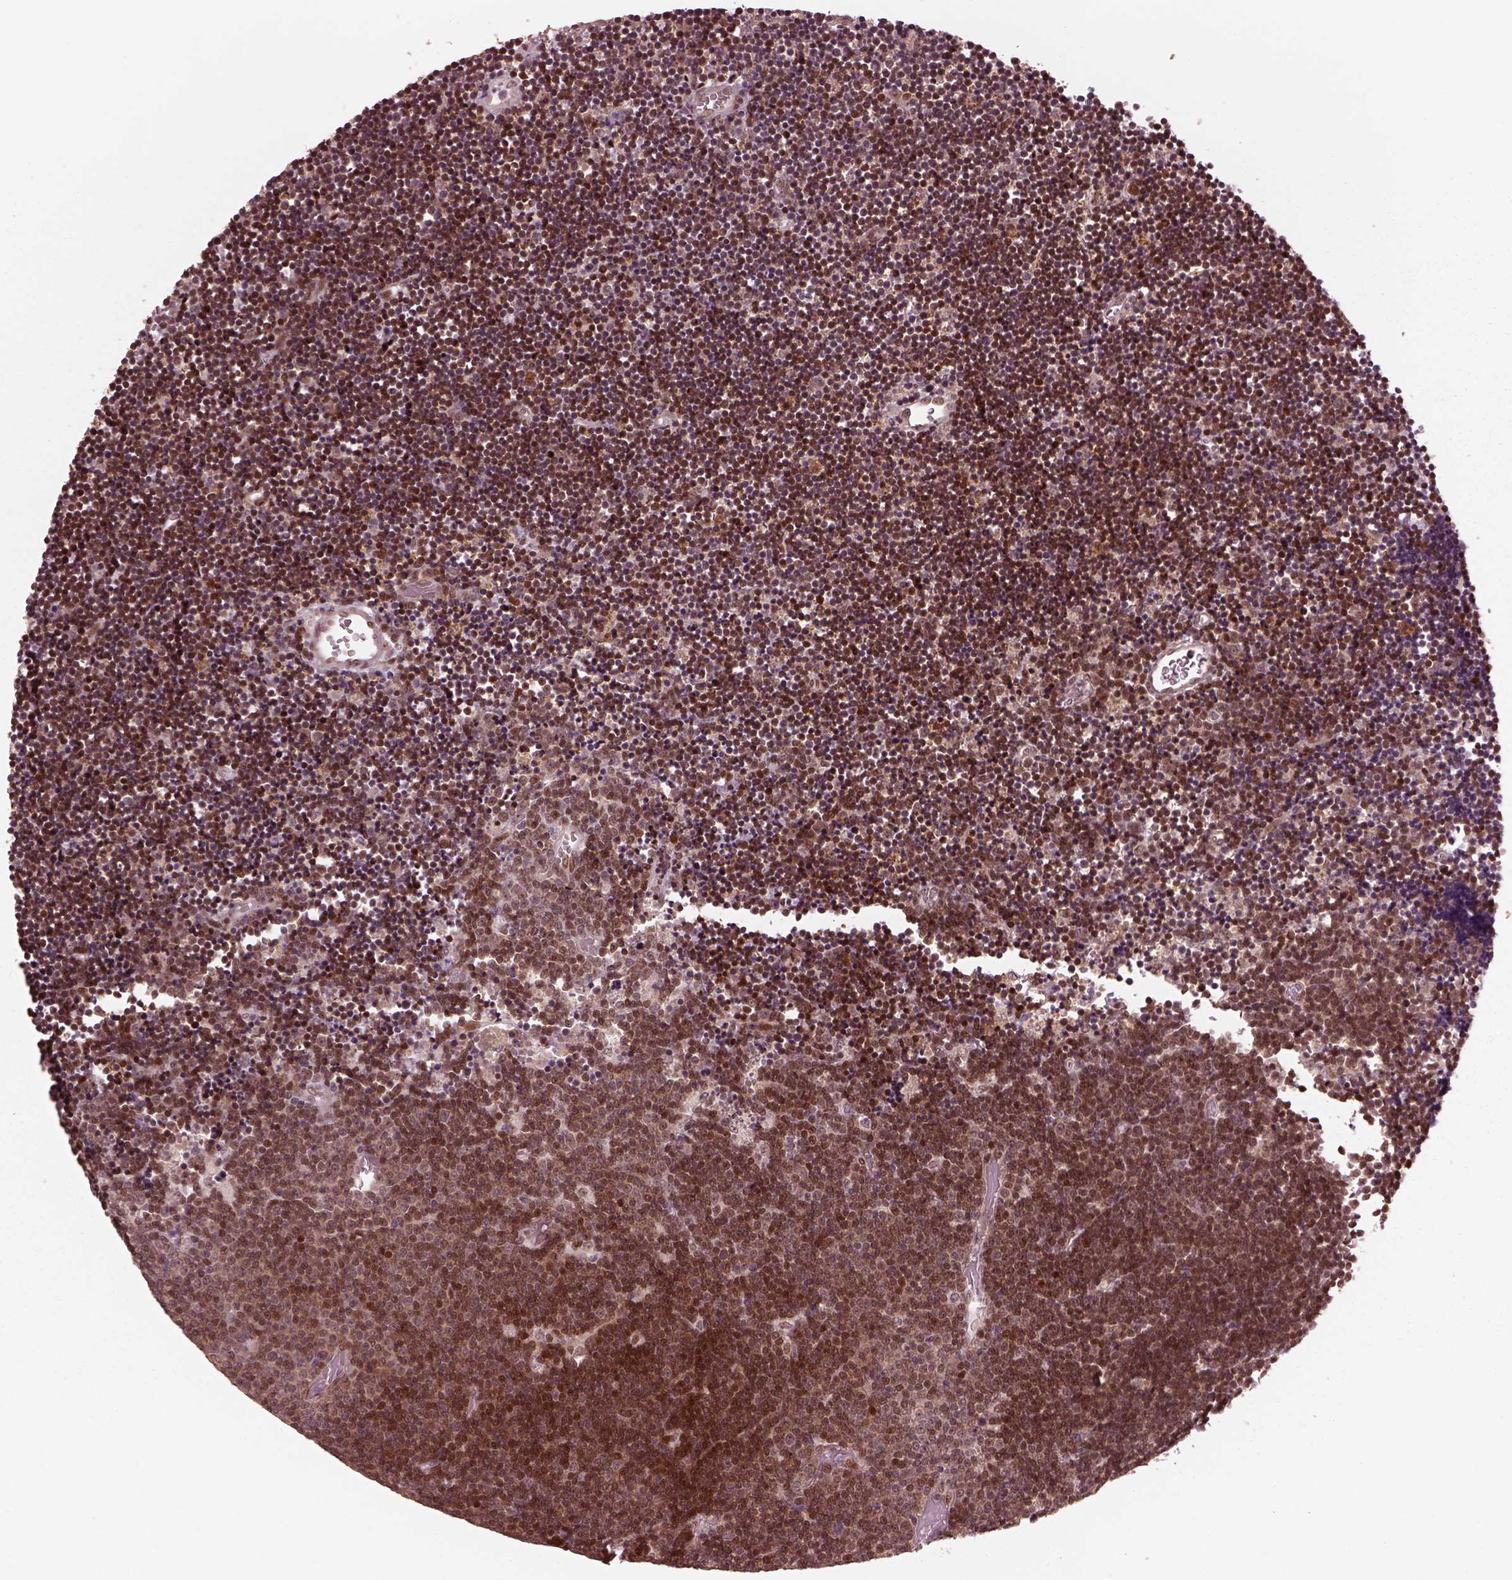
{"staining": {"intensity": "moderate", "quantity": ">75%", "location": "nuclear"}, "tissue": "lymphoma", "cell_type": "Tumor cells", "image_type": "cancer", "snomed": [{"axis": "morphology", "description": "Malignant lymphoma, non-Hodgkin's type, Low grade"}, {"axis": "topography", "description": "Brain"}], "caption": "This is a histology image of immunohistochemistry staining of low-grade malignant lymphoma, non-Hodgkin's type, which shows moderate positivity in the nuclear of tumor cells.", "gene": "TRIB3", "patient": {"sex": "female", "age": 66}}